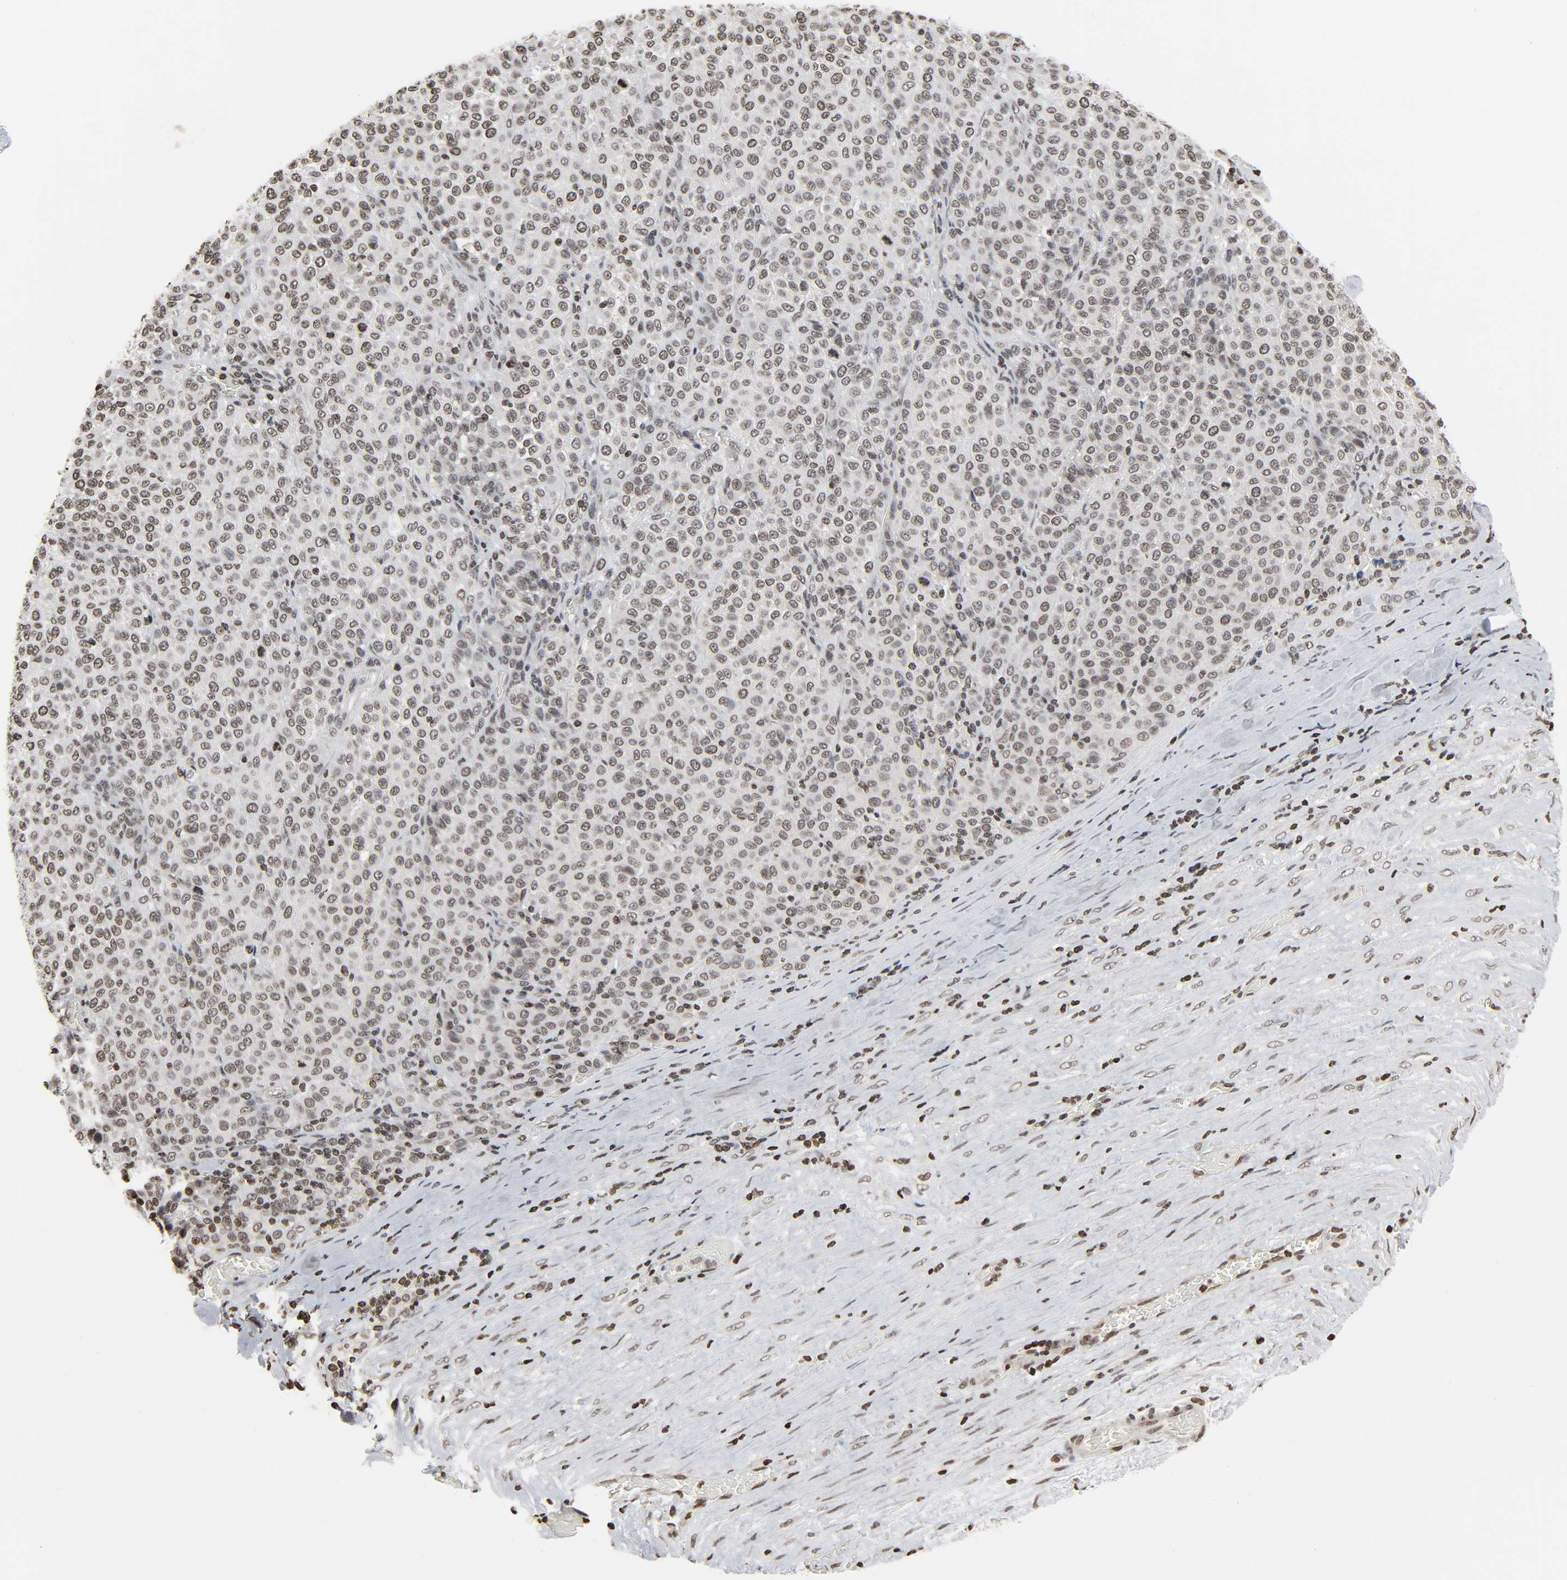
{"staining": {"intensity": "weak", "quantity": ">75%", "location": "nuclear"}, "tissue": "melanoma", "cell_type": "Tumor cells", "image_type": "cancer", "snomed": [{"axis": "morphology", "description": "Malignant melanoma, Metastatic site"}, {"axis": "topography", "description": "Pancreas"}], "caption": "Immunohistochemical staining of malignant melanoma (metastatic site) reveals weak nuclear protein staining in about >75% of tumor cells.", "gene": "ELAVL1", "patient": {"sex": "female", "age": 30}}